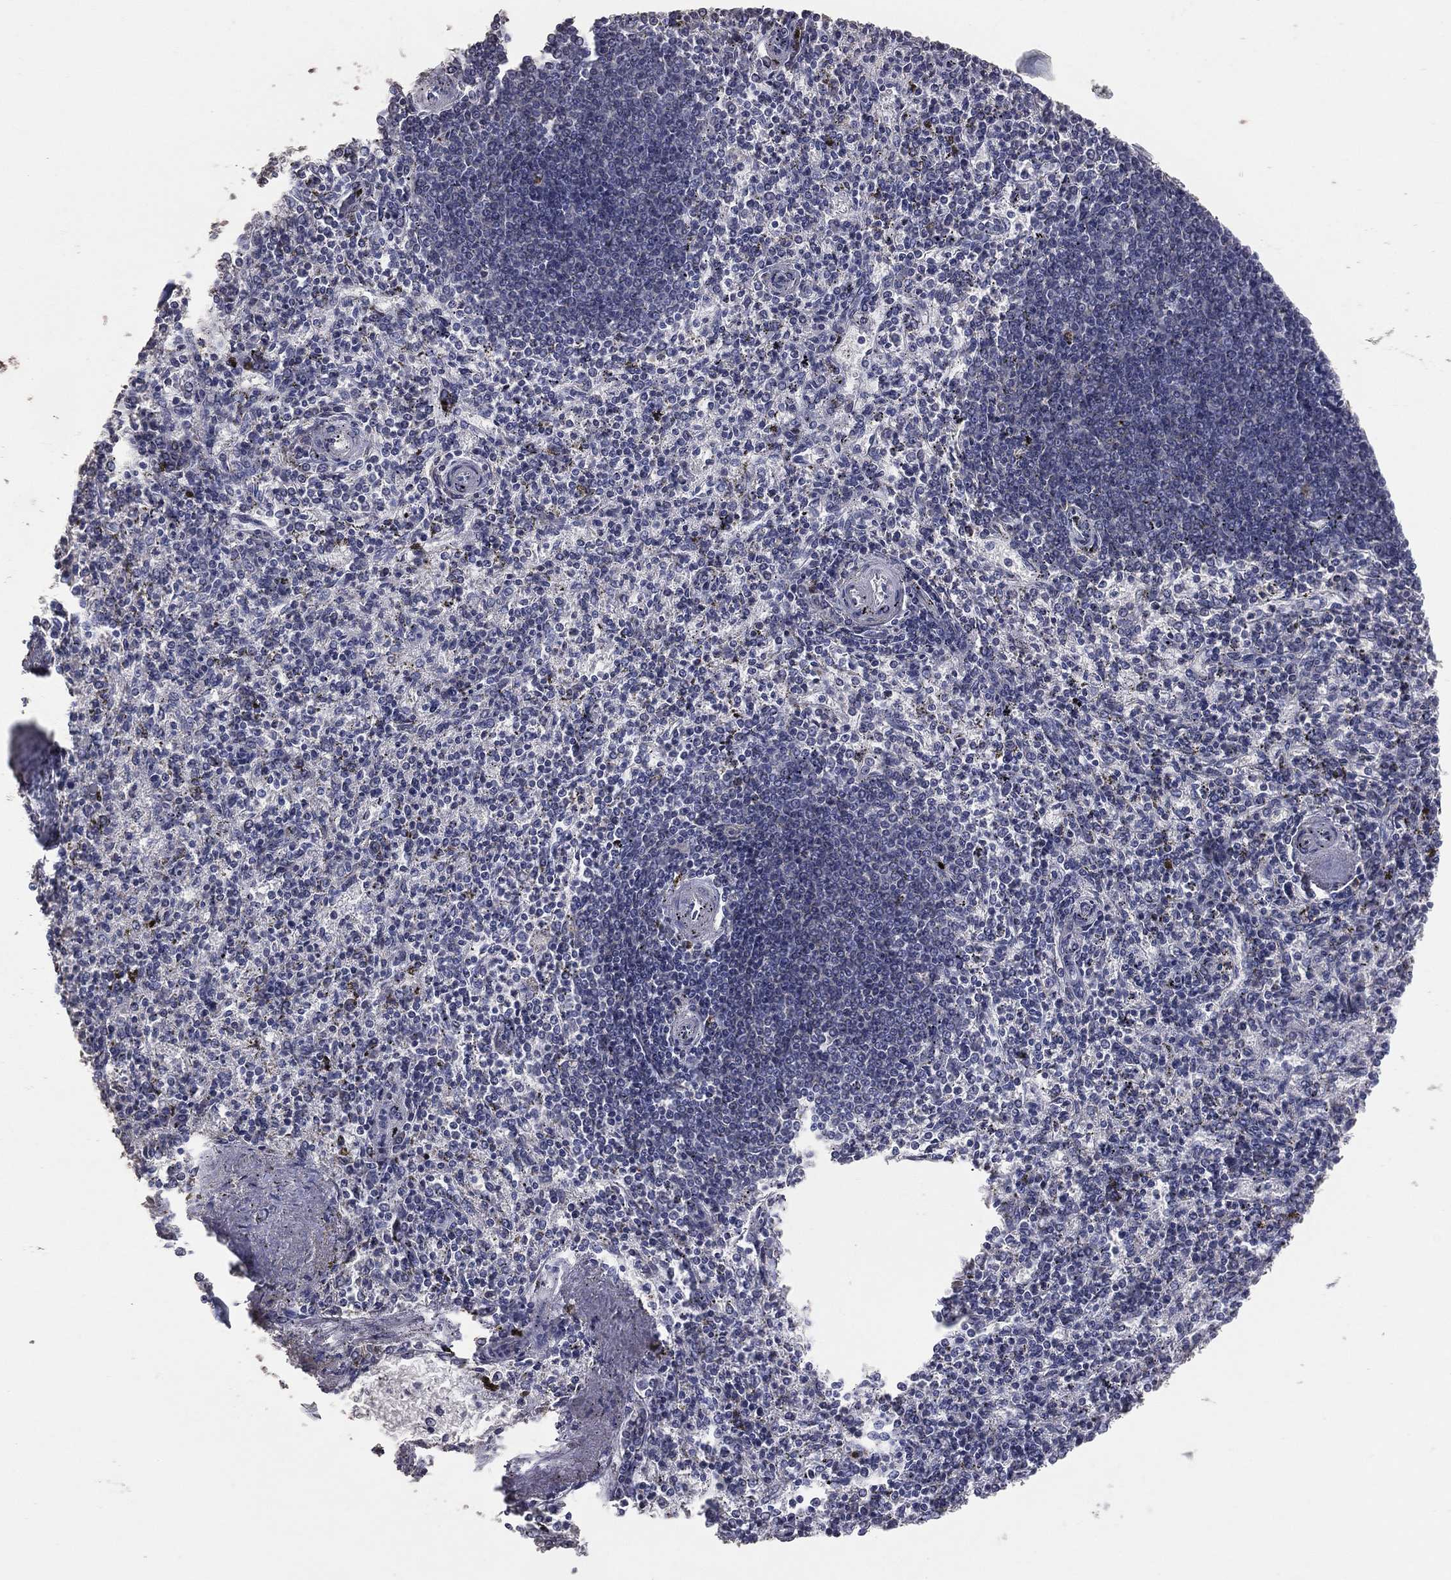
{"staining": {"intensity": "negative", "quantity": "none", "location": "none"}, "tissue": "spleen", "cell_type": "Cells in red pulp", "image_type": "normal", "snomed": [{"axis": "morphology", "description": "Normal tissue, NOS"}, {"axis": "topography", "description": "Spleen"}], "caption": "This is an IHC histopathology image of normal human spleen. There is no staining in cells in red pulp.", "gene": "ESX1", "patient": {"sex": "female", "age": 37}}